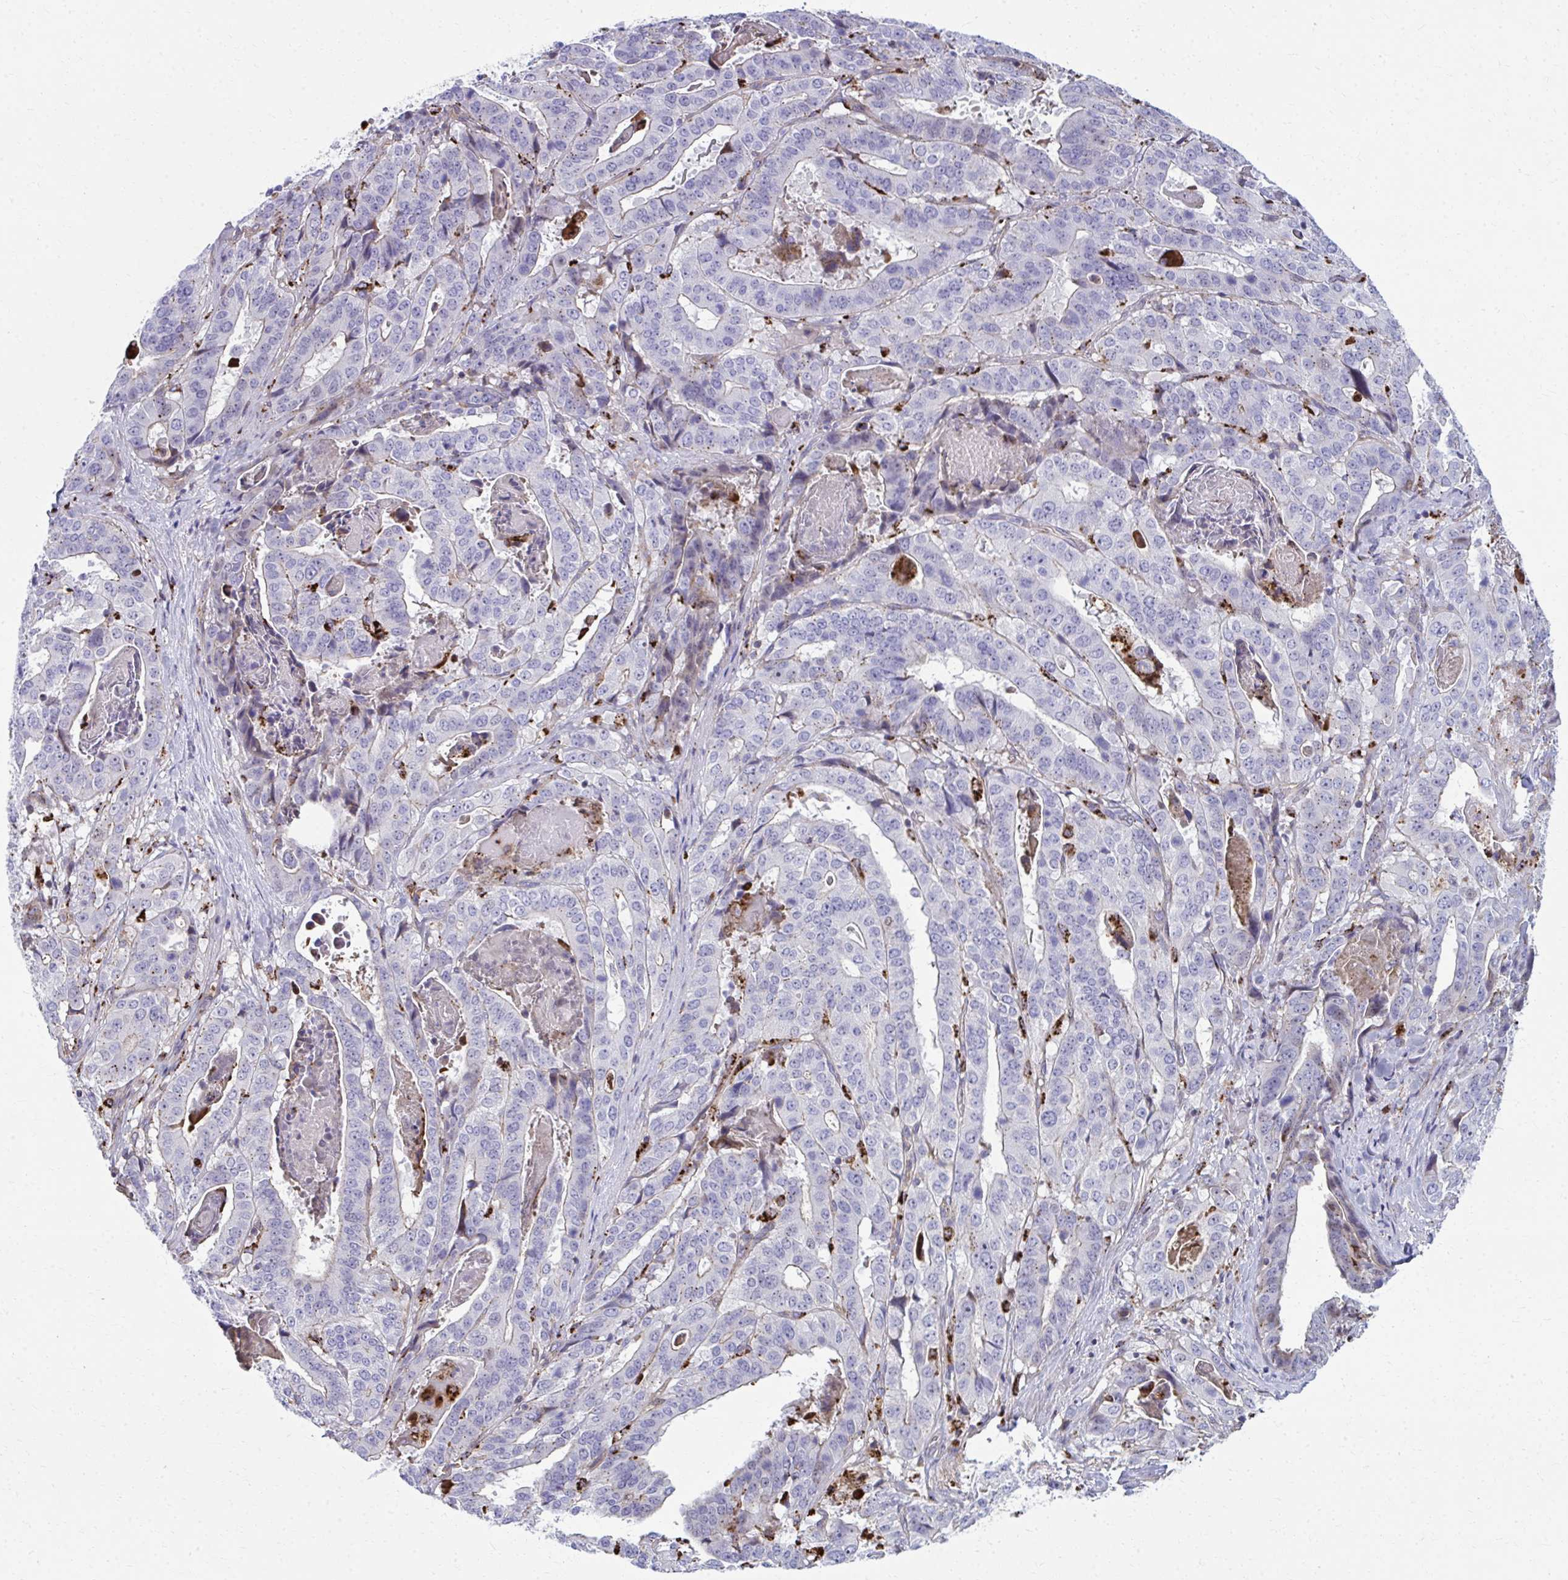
{"staining": {"intensity": "negative", "quantity": "none", "location": "none"}, "tissue": "stomach cancer", "cell_type": "Tumor cells", "image_type": "cancer", "snomed": [{"axis": "morphology", "description": "Adenocarcinoma, NOS"}, {"axis": "topography", "description": "Stomach"}], "caption": "Immunohistochemistry (IHC) image of neoplastic tissue: adenocarcinoma (stomach) stained with DAB displays no significant protein positivity in tumor cells. The staining is performed using DAB brown chromogen with nuclei counter-stained in using hematoxylin.", "gene": "LRRC4B", "patient": {"sex": "male", "age": 48}}